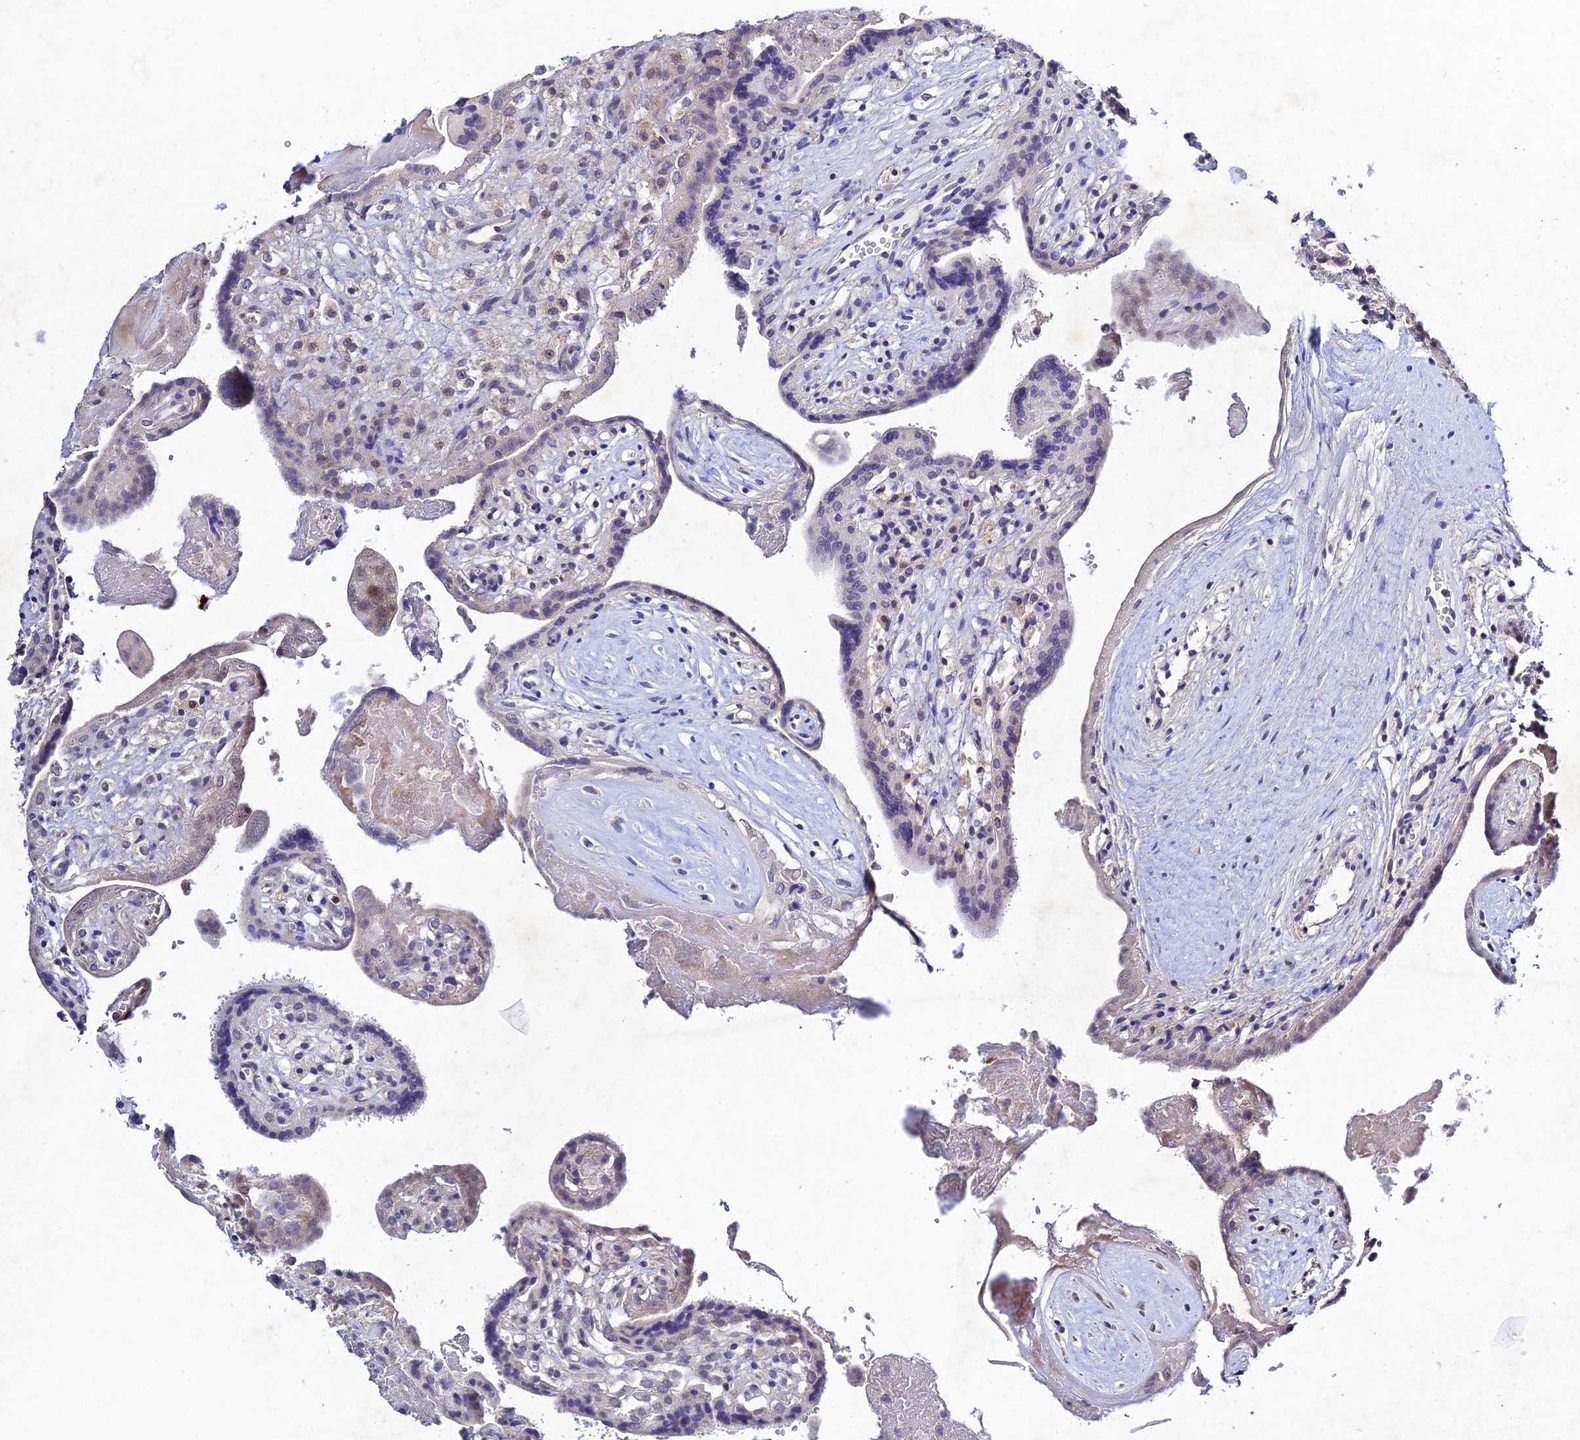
{"staining": {"intensity": "negative", "quantity": "none", "location": "none"}, "tissue": "placenta", "cell_type": "Trophoblastic cells", "image_type": "normal", "snomed": [{"axis": "morphology", "description": "Normal tissue, NOS"}, {"axis": "topography", "description": "Placenta"}], "caption": "Immunohistochemistry image of normal human placenta stained for a protein (brown), which displays no positivity in trophoblastic cells.", "gene": "CHST5", "patient": {"sex": "female", "age": 37}}